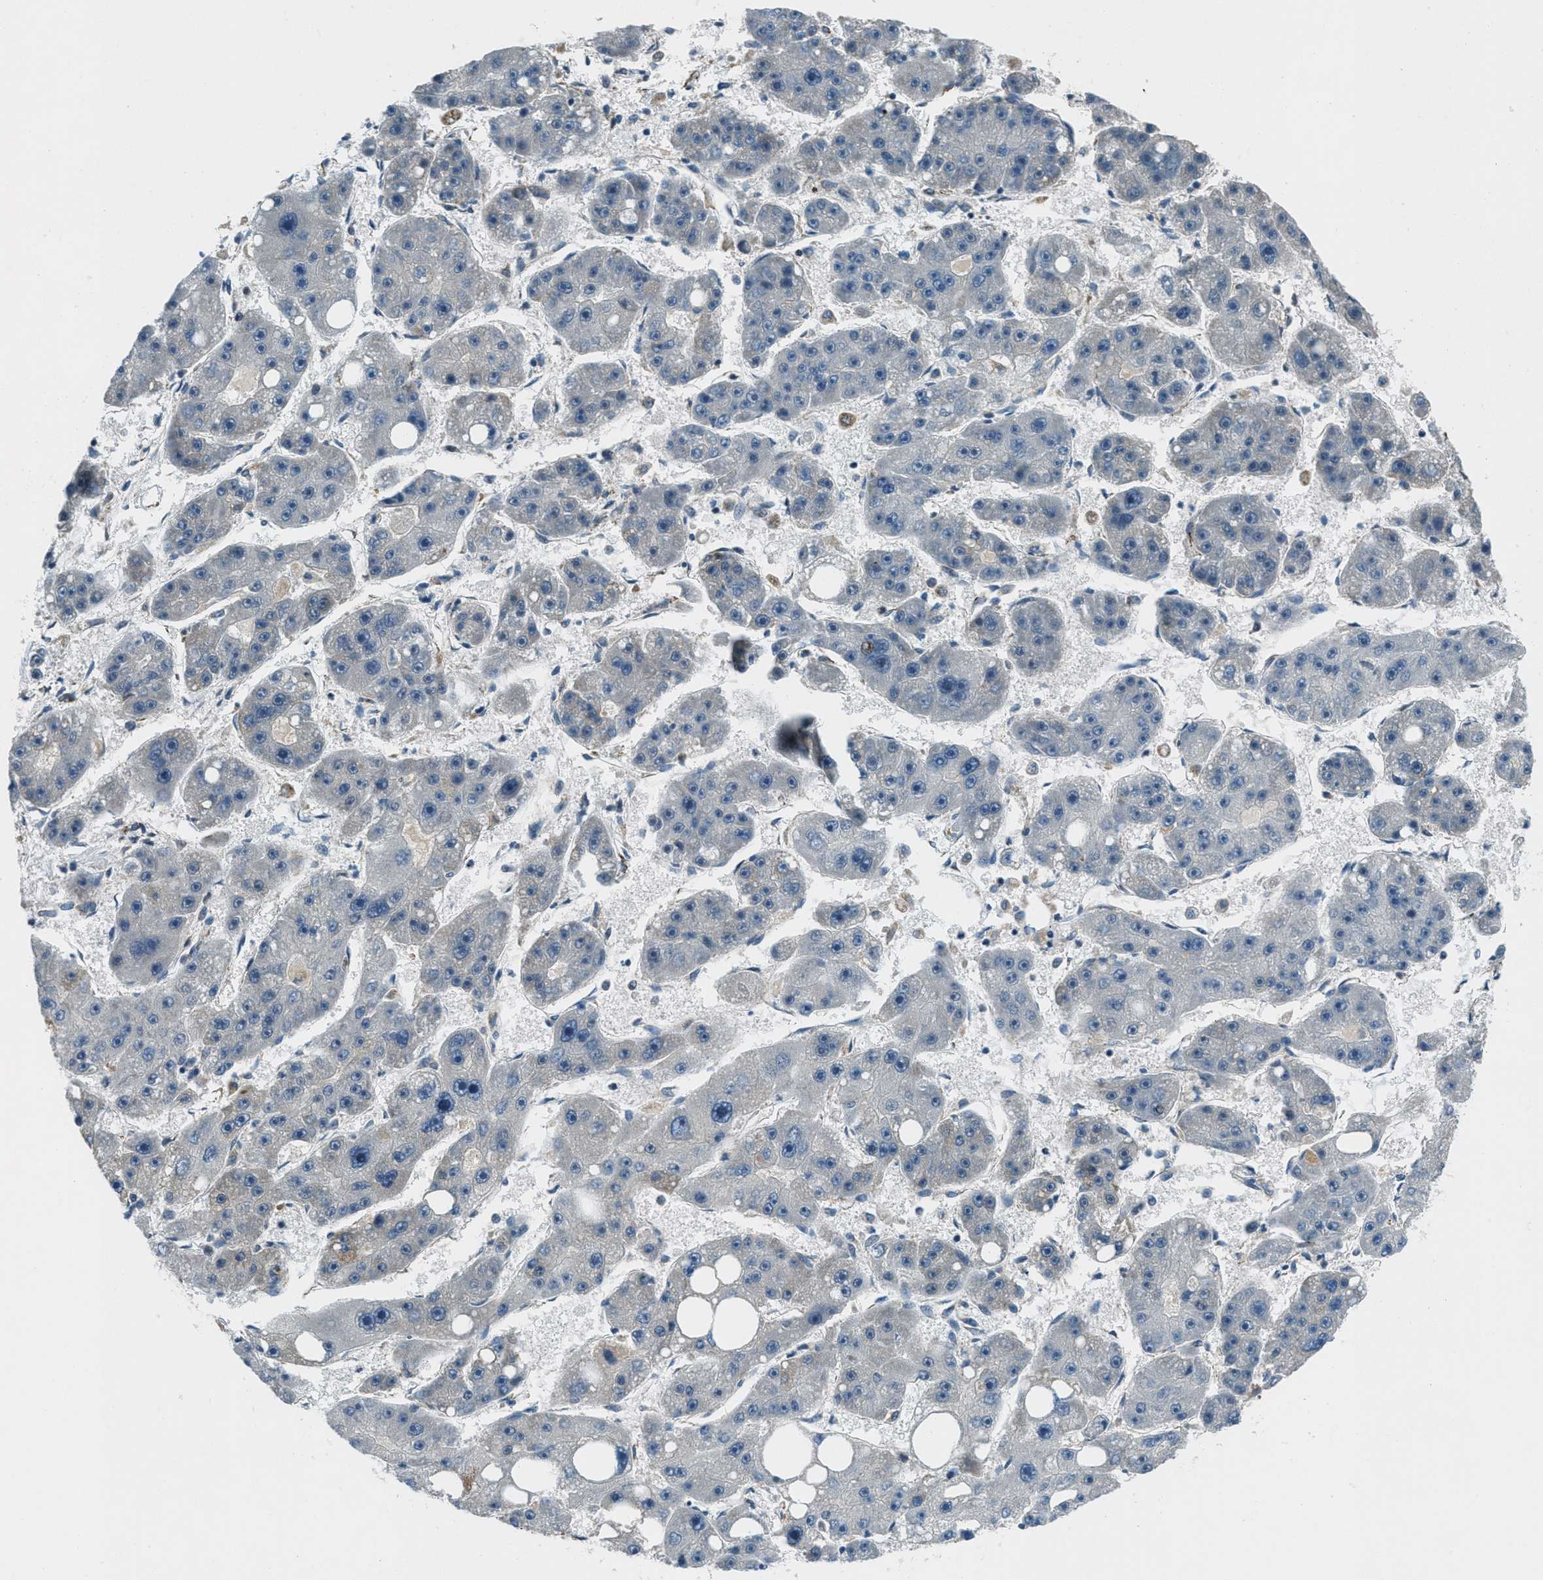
{"staining": {"intensity": "negative", "quantity": "none", "location": "none"}, "tissue": "liver cancer", "cell_type": "Tumor cells", "image_type": "cancer", "snomed": [{"axis": "morphology", "description": "Carcinoma, Hepatocellular, NOS"}, {"axis": "topography", "description": "Liver"}], "caption": "IHC photomicrograph of human liver hepatocellular carcinoma stained for a protein (brown), which shows no positivity in tumor cells.", "gene": "CLEC2D", "patient": {"sex": "female", "age": 61}}